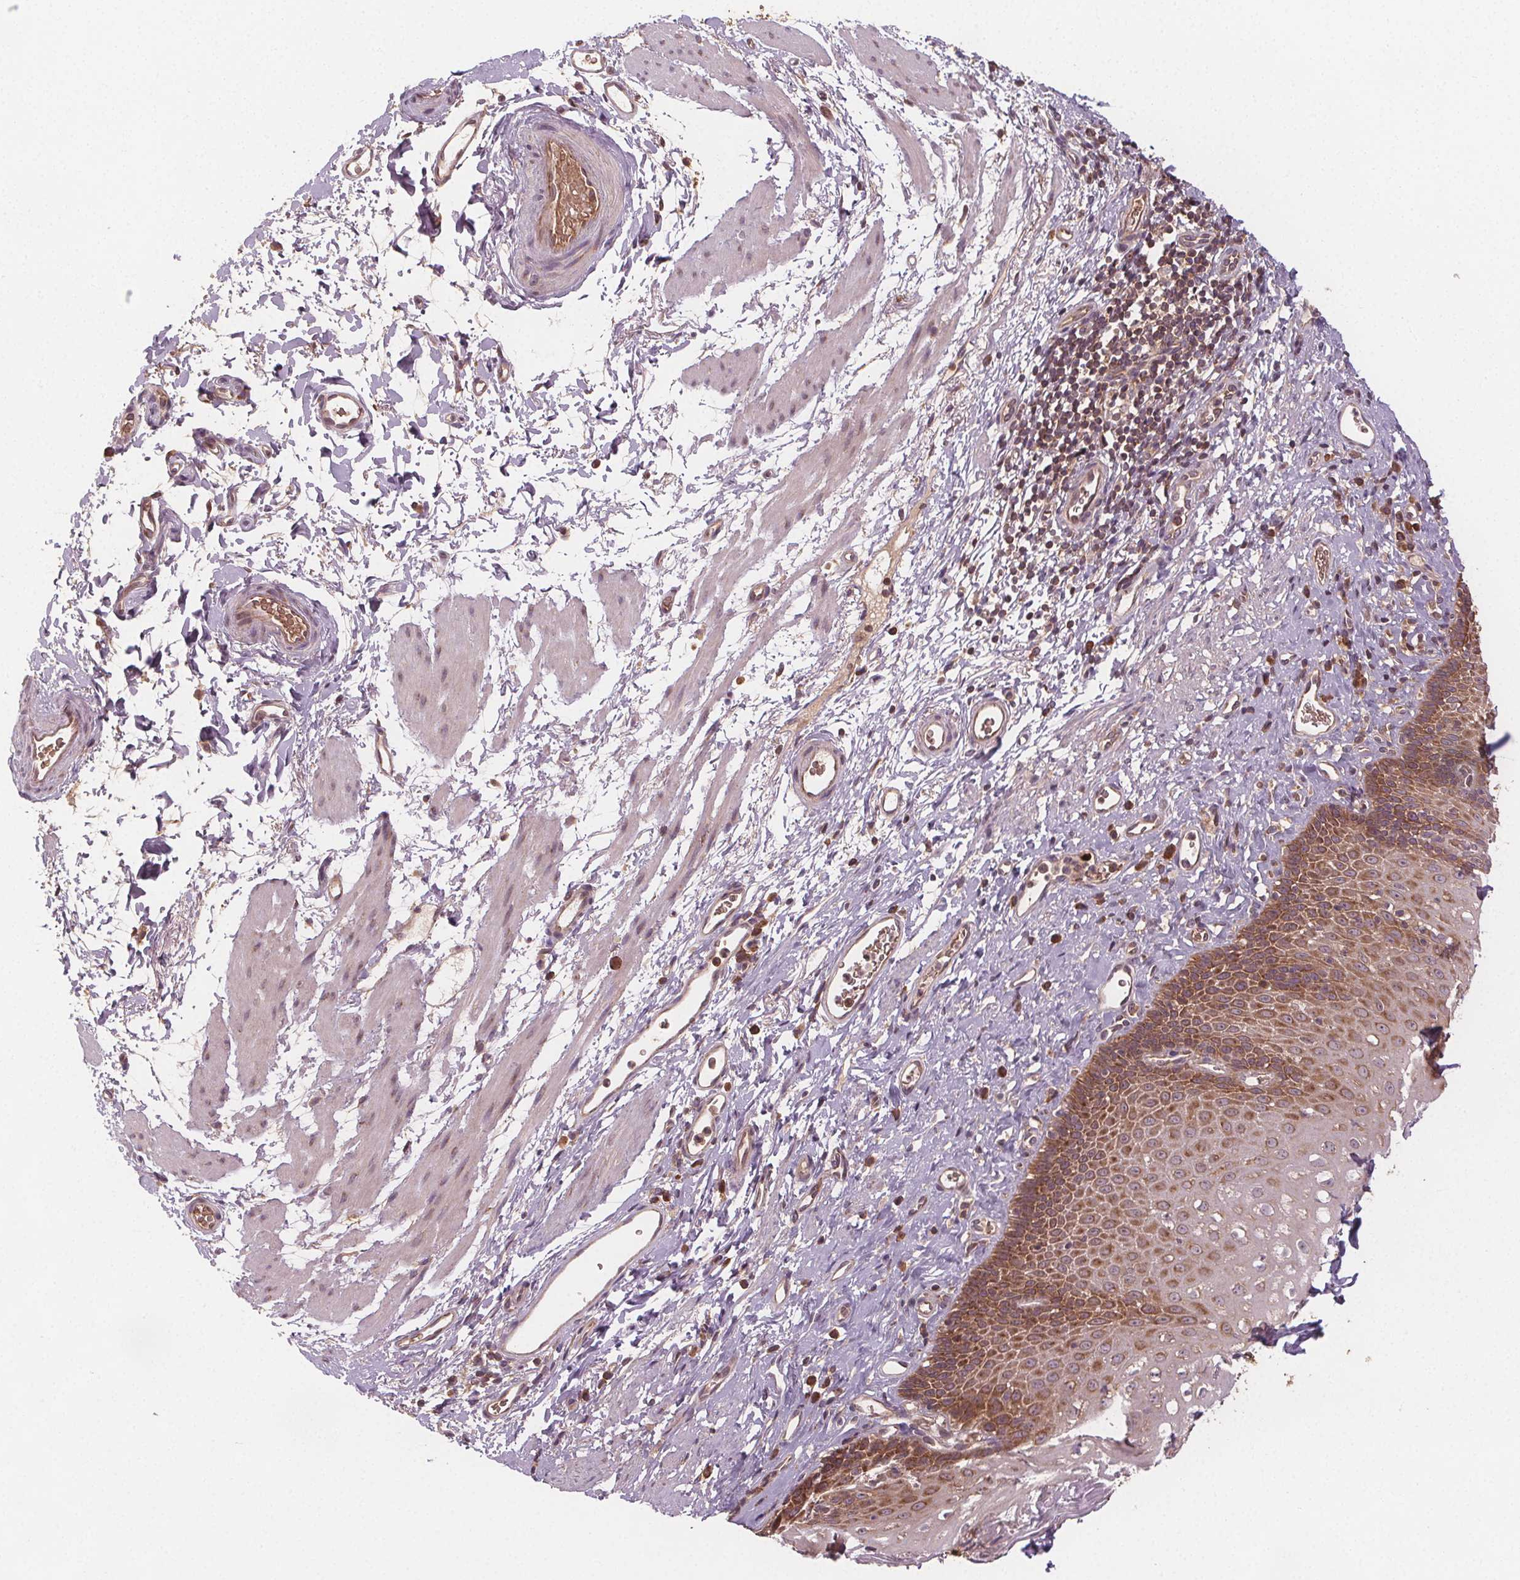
{"staining": {"intensity": "strong", "quantity": "25%-75%", "location": "cytoplasmic/membranous"}, "tissue": "esophagus", "cell_type": "Squamous epithelial cells", "image_type": "normal", "snomed": [{"axis": "morphology", "description": "Normal tissue, NOS"}, {"axis": "topography", "description": "Esophagus"}], "caption": "Normal esophagus exhibits strong cytoplasmic/membranous expression in approximately 25%-75% of squamous epithelial cells, visualized by immunohistochemistry.", "gene": "EIF3D", "patient": {"sex": "female", "age": 68}}